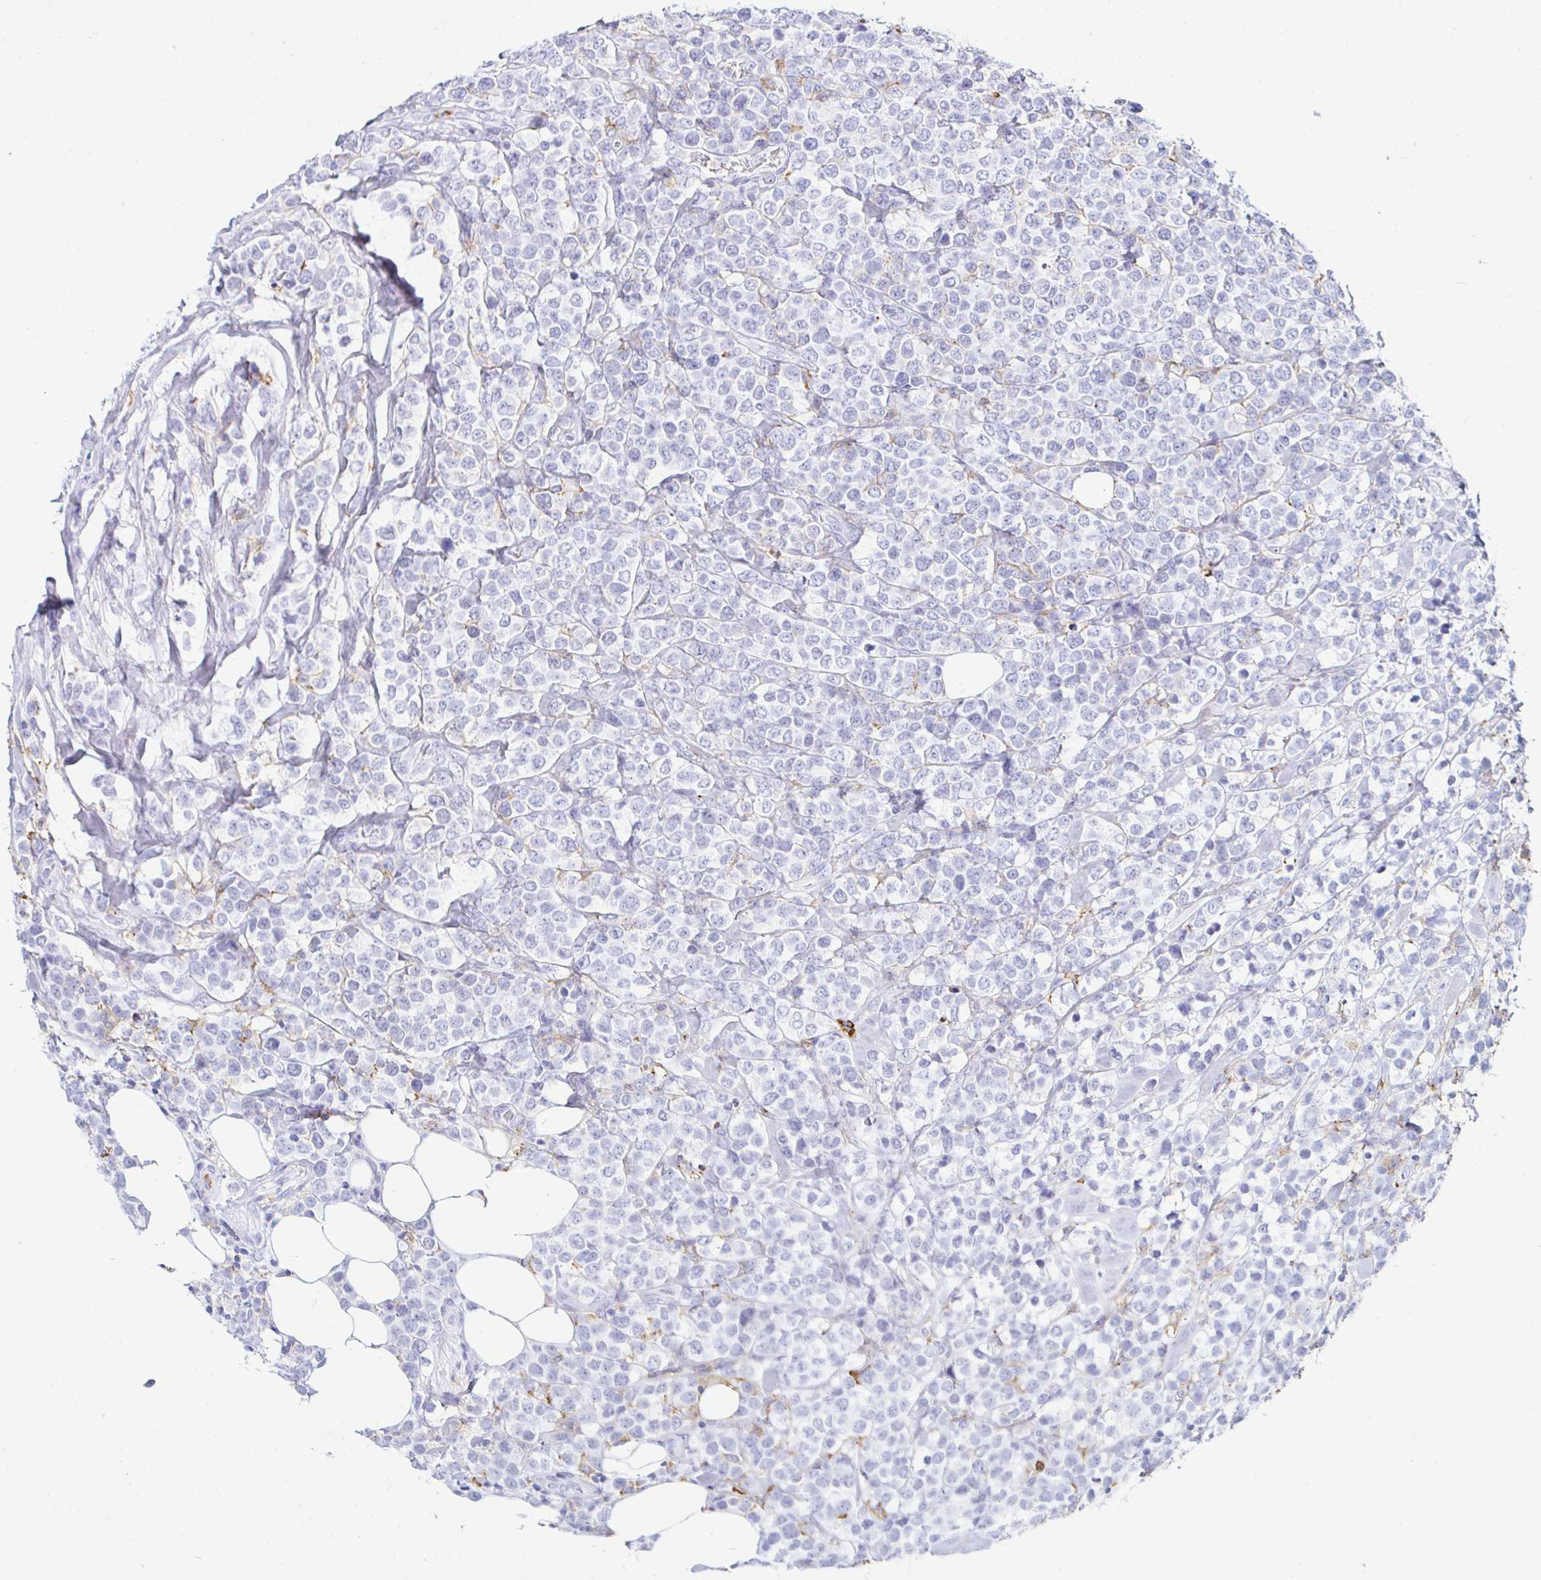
{"staining": {"intensity": "negative", "quantity": "none", "location": "none"}, "tissue": "lymphoma", "cell_type": "Tumor cells", "image_type": "cancer", "snomed": [{"axis": "morphology", "description": "Malignant lymphoma, non-Hodgkin's type, High grade"}, {"axis": "topography", "description": "Soft tissue"}], "caption": "Tumor cells show no significant protein expression in lymphoma.", "gene": "CYBB", "patient": {"sex": "female", "age": 56}}